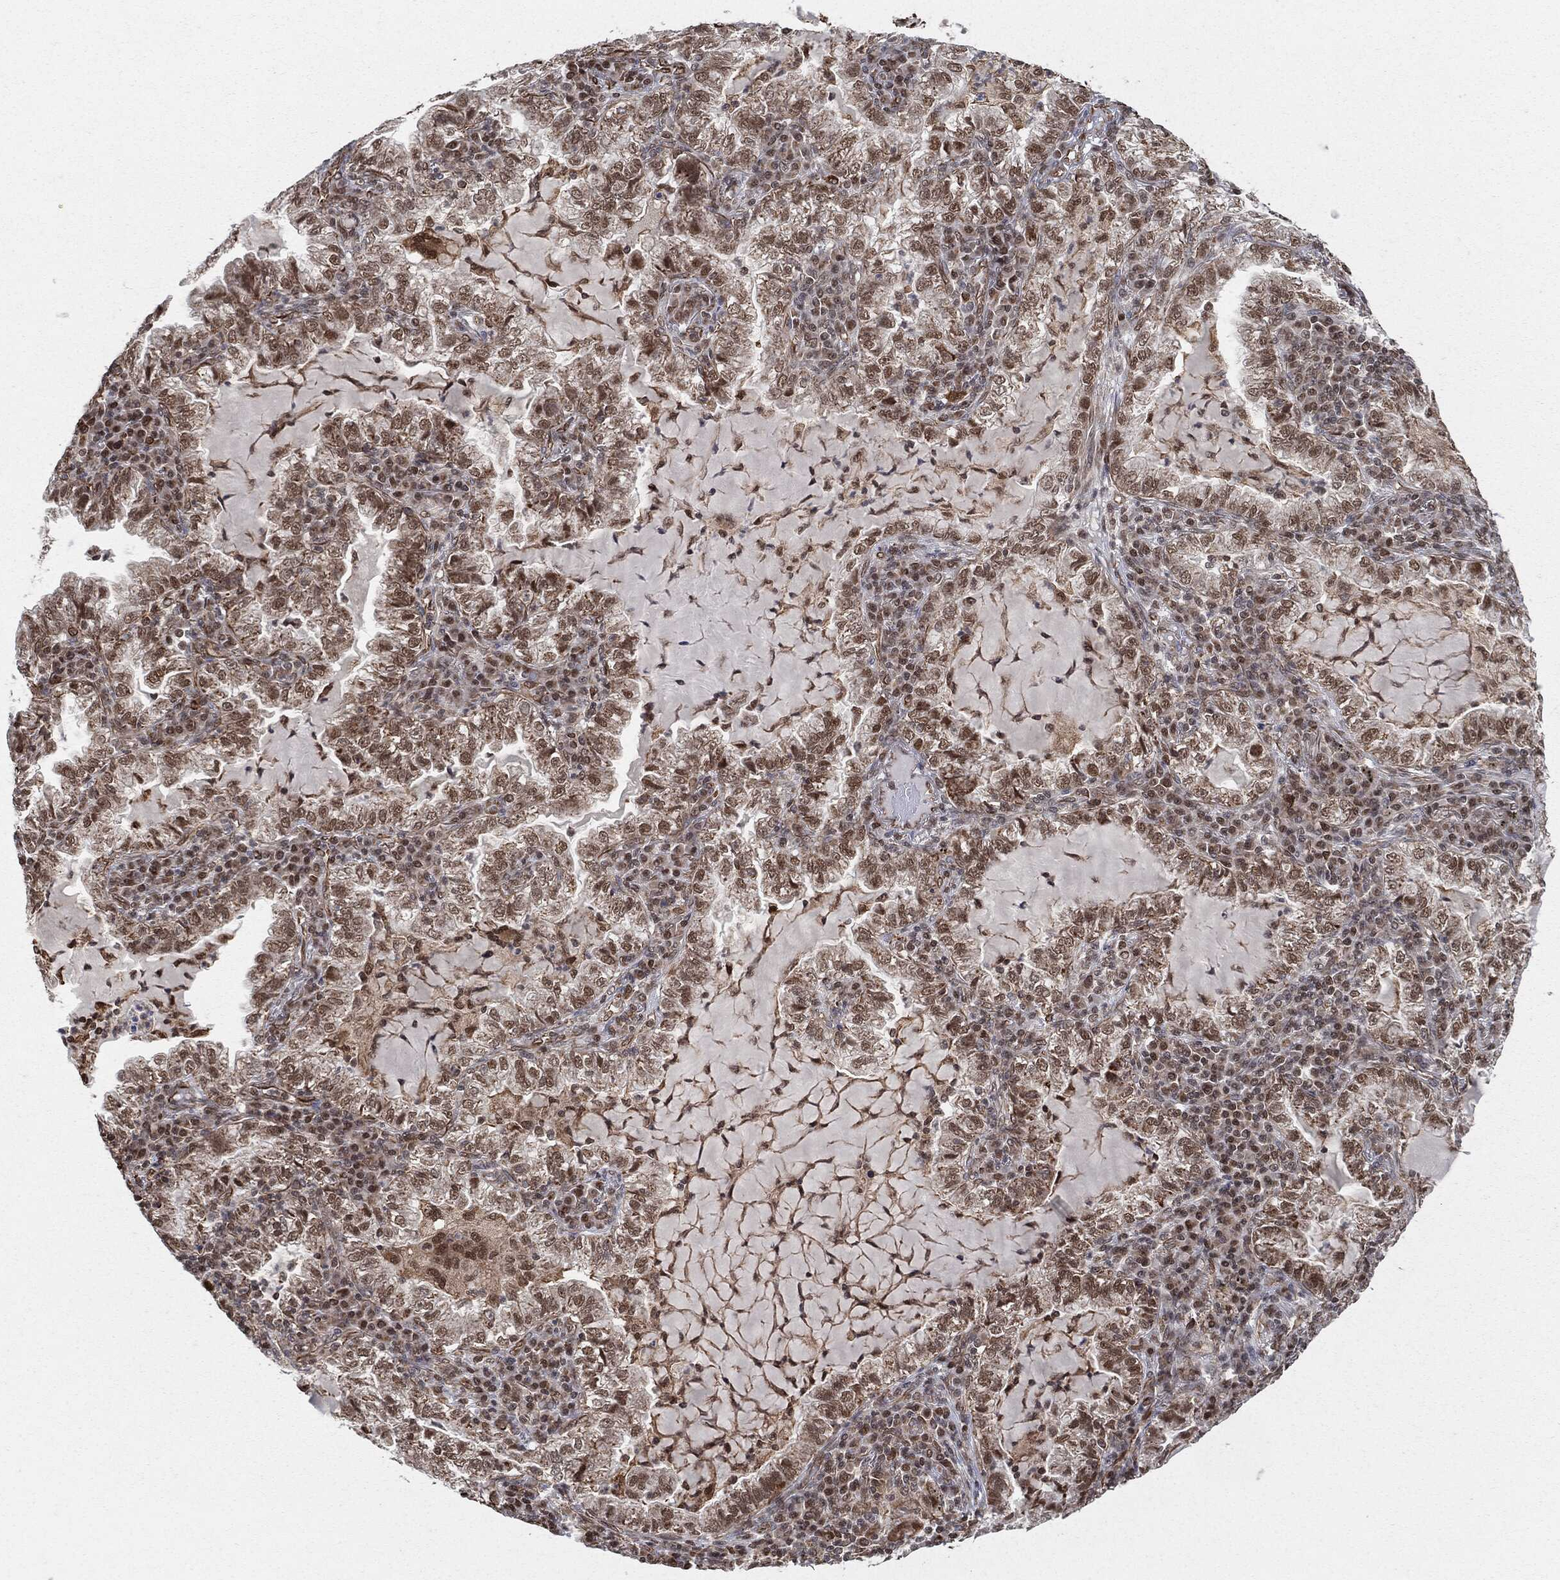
{"staining": {"intensity": "moderate", "quantity": "25%-75%", "location": "nuclear"}, "tissue": "lung cancer", "cell_type": "Tumor cells", "image_type": "cancer", "snomed": [{"axis": "morphology", "description": "Adenocarcinoma, NOS"}, {"axis": "topography", "description": "Lung"}], "caption": "Moderate nuclear protein expression is identified in about 25%-75% of tumor cells in adenocarcinoma (lung).", "gene": "TP53RK", "patient": {"sex": "female", "age": 73}}